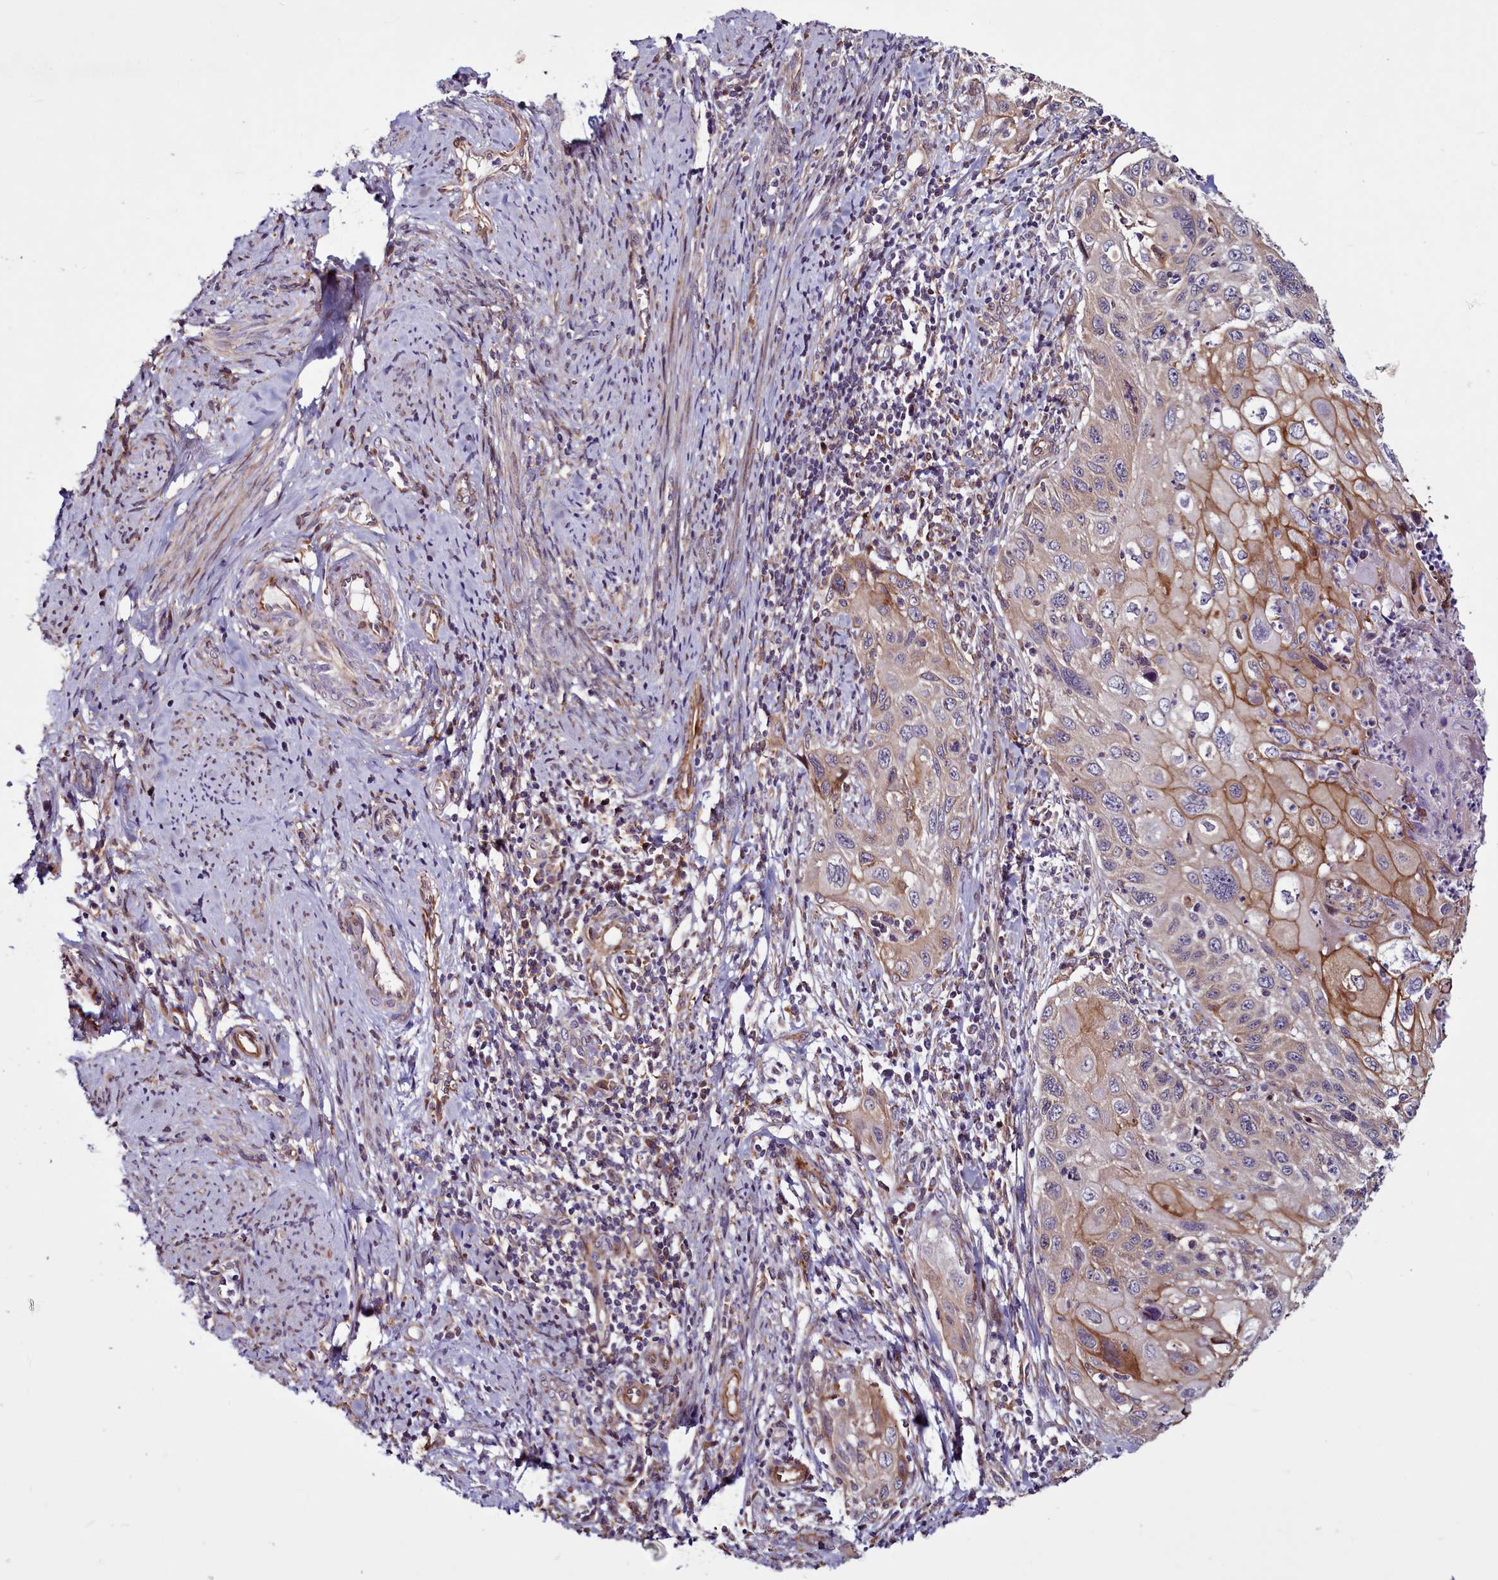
{"staining": {"intensity": "moderate", "quantity": "<25%", "location": "cytoplasmic/membranous"}, "tissue": "cervical cancer", "cell_type": "Tumor cells", "image_type": "cancer", "snomed": [{"axis": "morphology", "description": "Squamous cell carcinoma, NOS"}, {"axis": "topography", "description": "Cervix"}], "caption": "Protein staining reveals moderate cytoplasmic/membranous staining in about <25% of tumor cells in cervical cancer (squamous cell carcinoma).", "gene": "MCRIP1", "patient": {"sex": "female", "age": 70}}